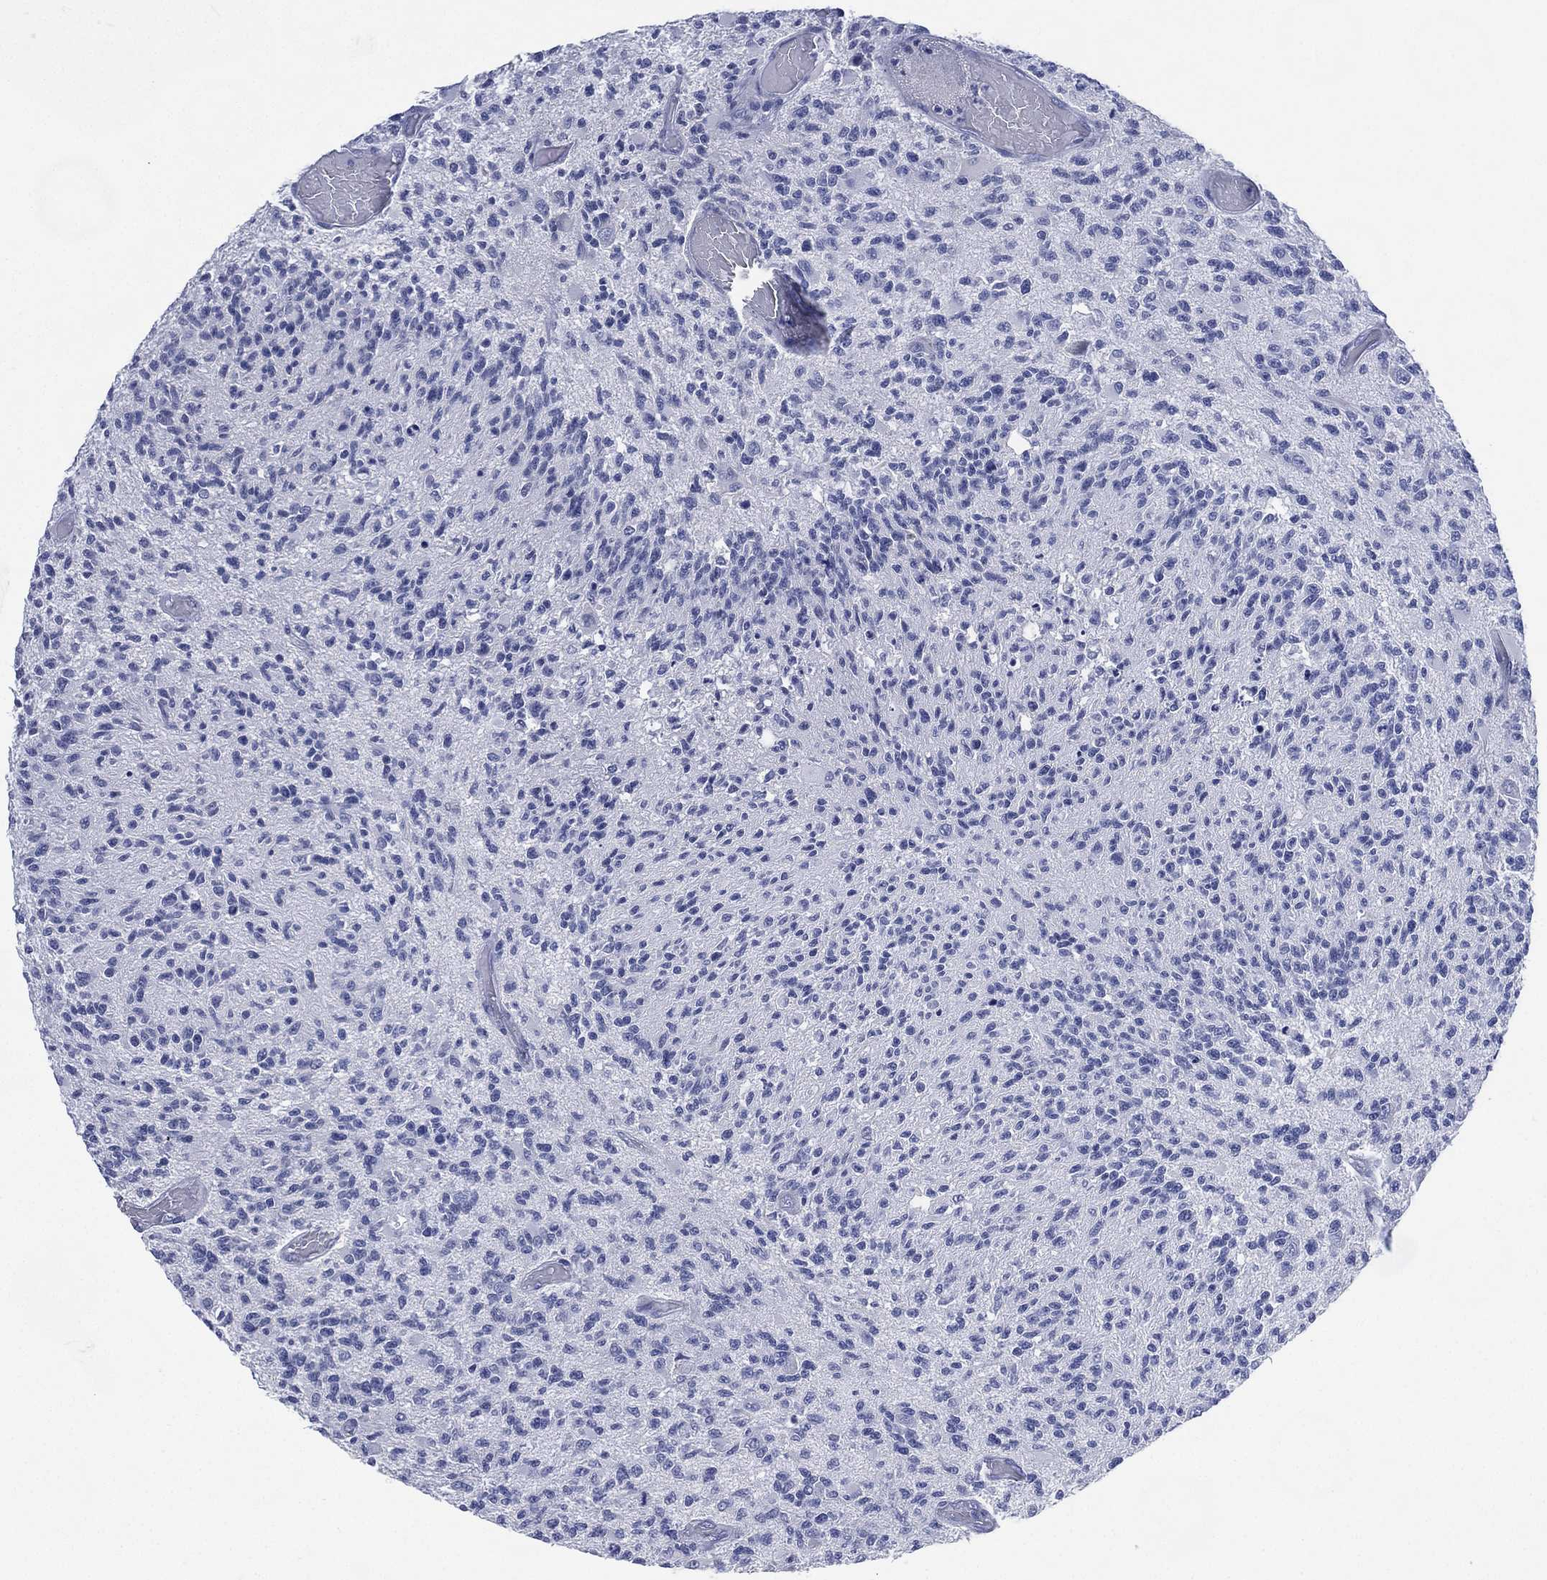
{"staining": {"intensity": "negative", "quantity": "none", "location": "none"}, "tissue": "glioma", "cell_type": "Tumor cells", "image_type": "cancer", "snomed": [{"axis": "morphology", "description": "Glioma, malignant, High grade"}, {"axis": "topography", "description": "Brain"}], "caption": "Tumor cells show no significant expression in glioma. Nuclei are stained in blue.", "gene": "TMEM247", "patient": {"sex": "female", "age": 63}}